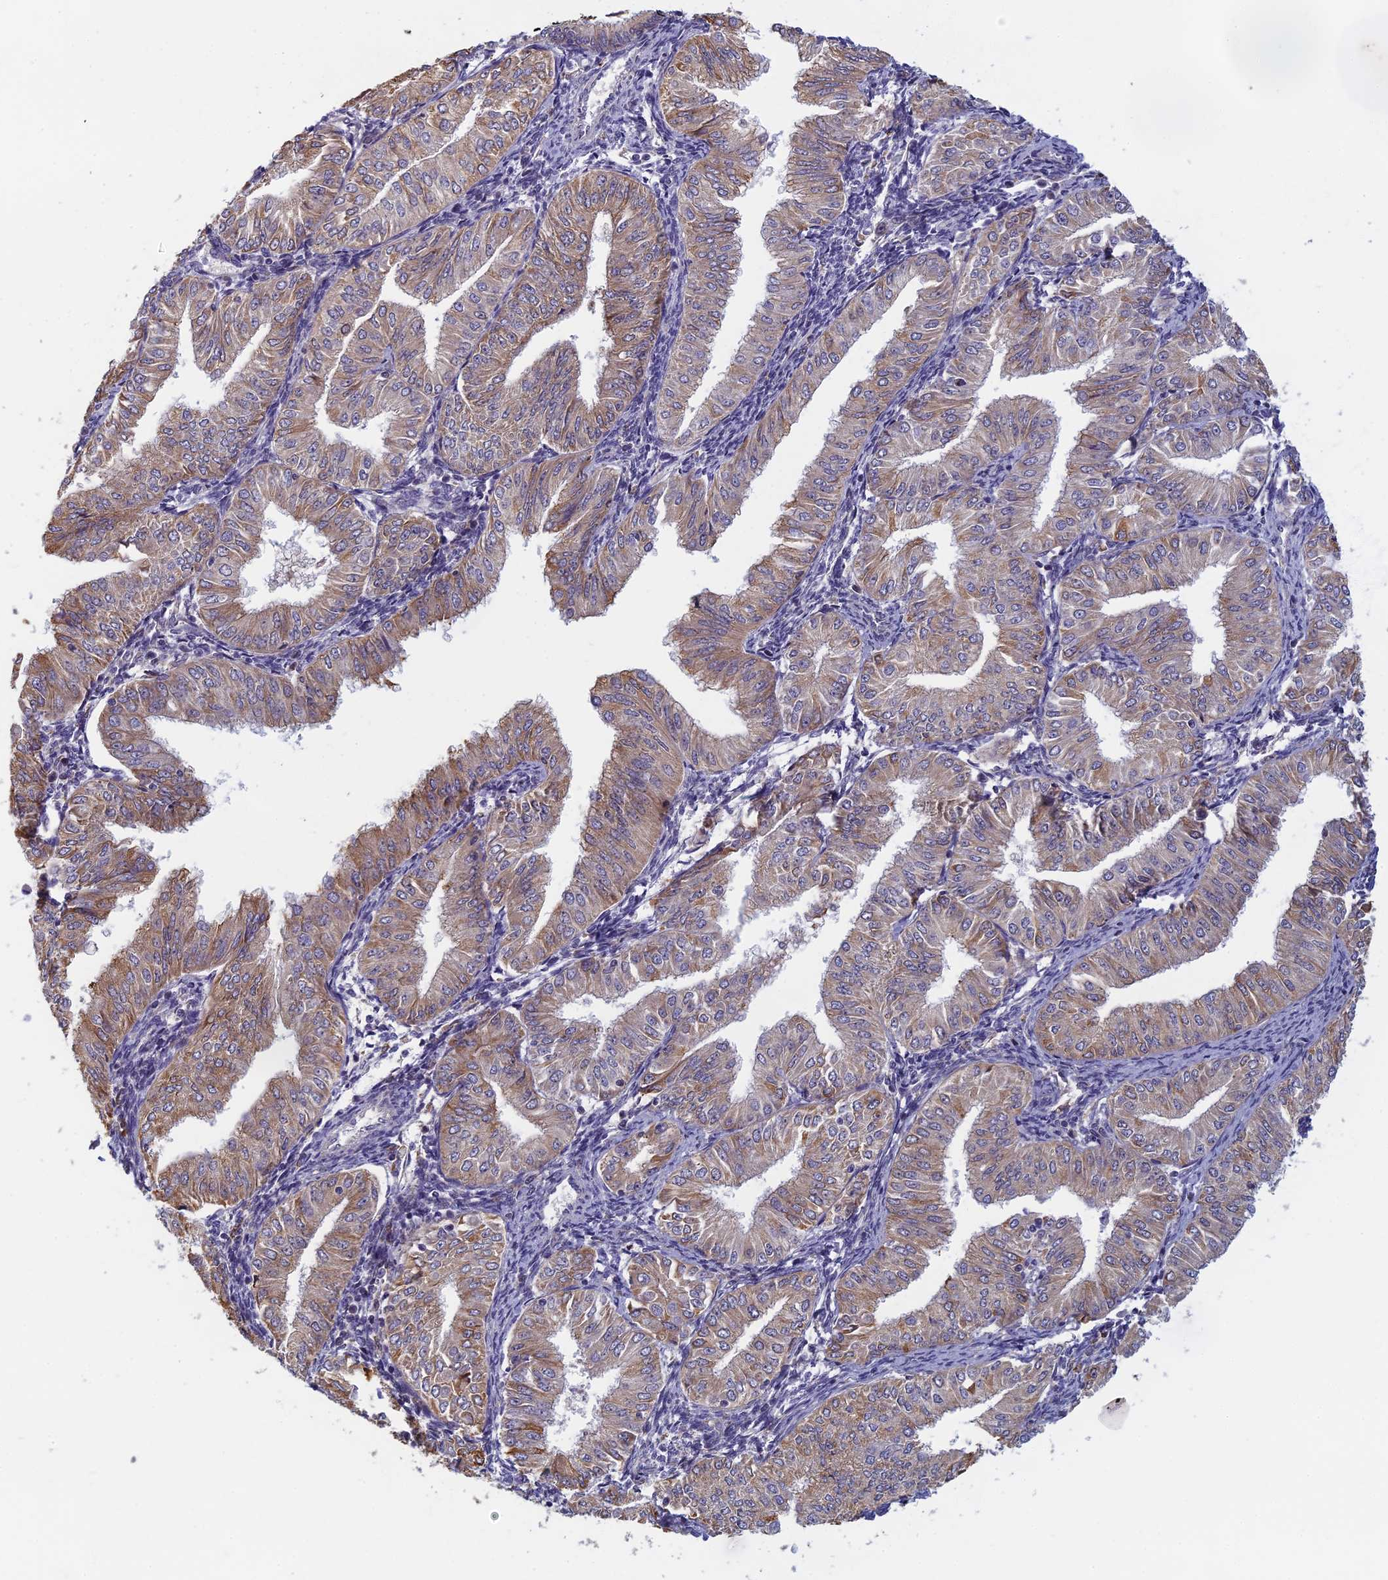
{"staining": {"intensity": "moderate", "quantity": "25%-75%", "location": "cytoplasmic/membranous"}, "tissue": "endometrial cancer", "cell_type": "Tumor cells", "image_type": "cancer", "snomed": [{"axis": "morphology", "description": "Normal tissue, NOS"}, {"axis": "morphology", "description": "Adenocarcinoma, NOS"}, {"axis": "topography", "description": "Endometrium"}], "caption": "Endometrial cancer stained for a protein (brown) demonstrates moderate cytoplasmic/membranous positive staining in approximately 25%-75% of tumor cells.", "gene": "DDX51", "patient": {"sex": "female", "age": 53}}